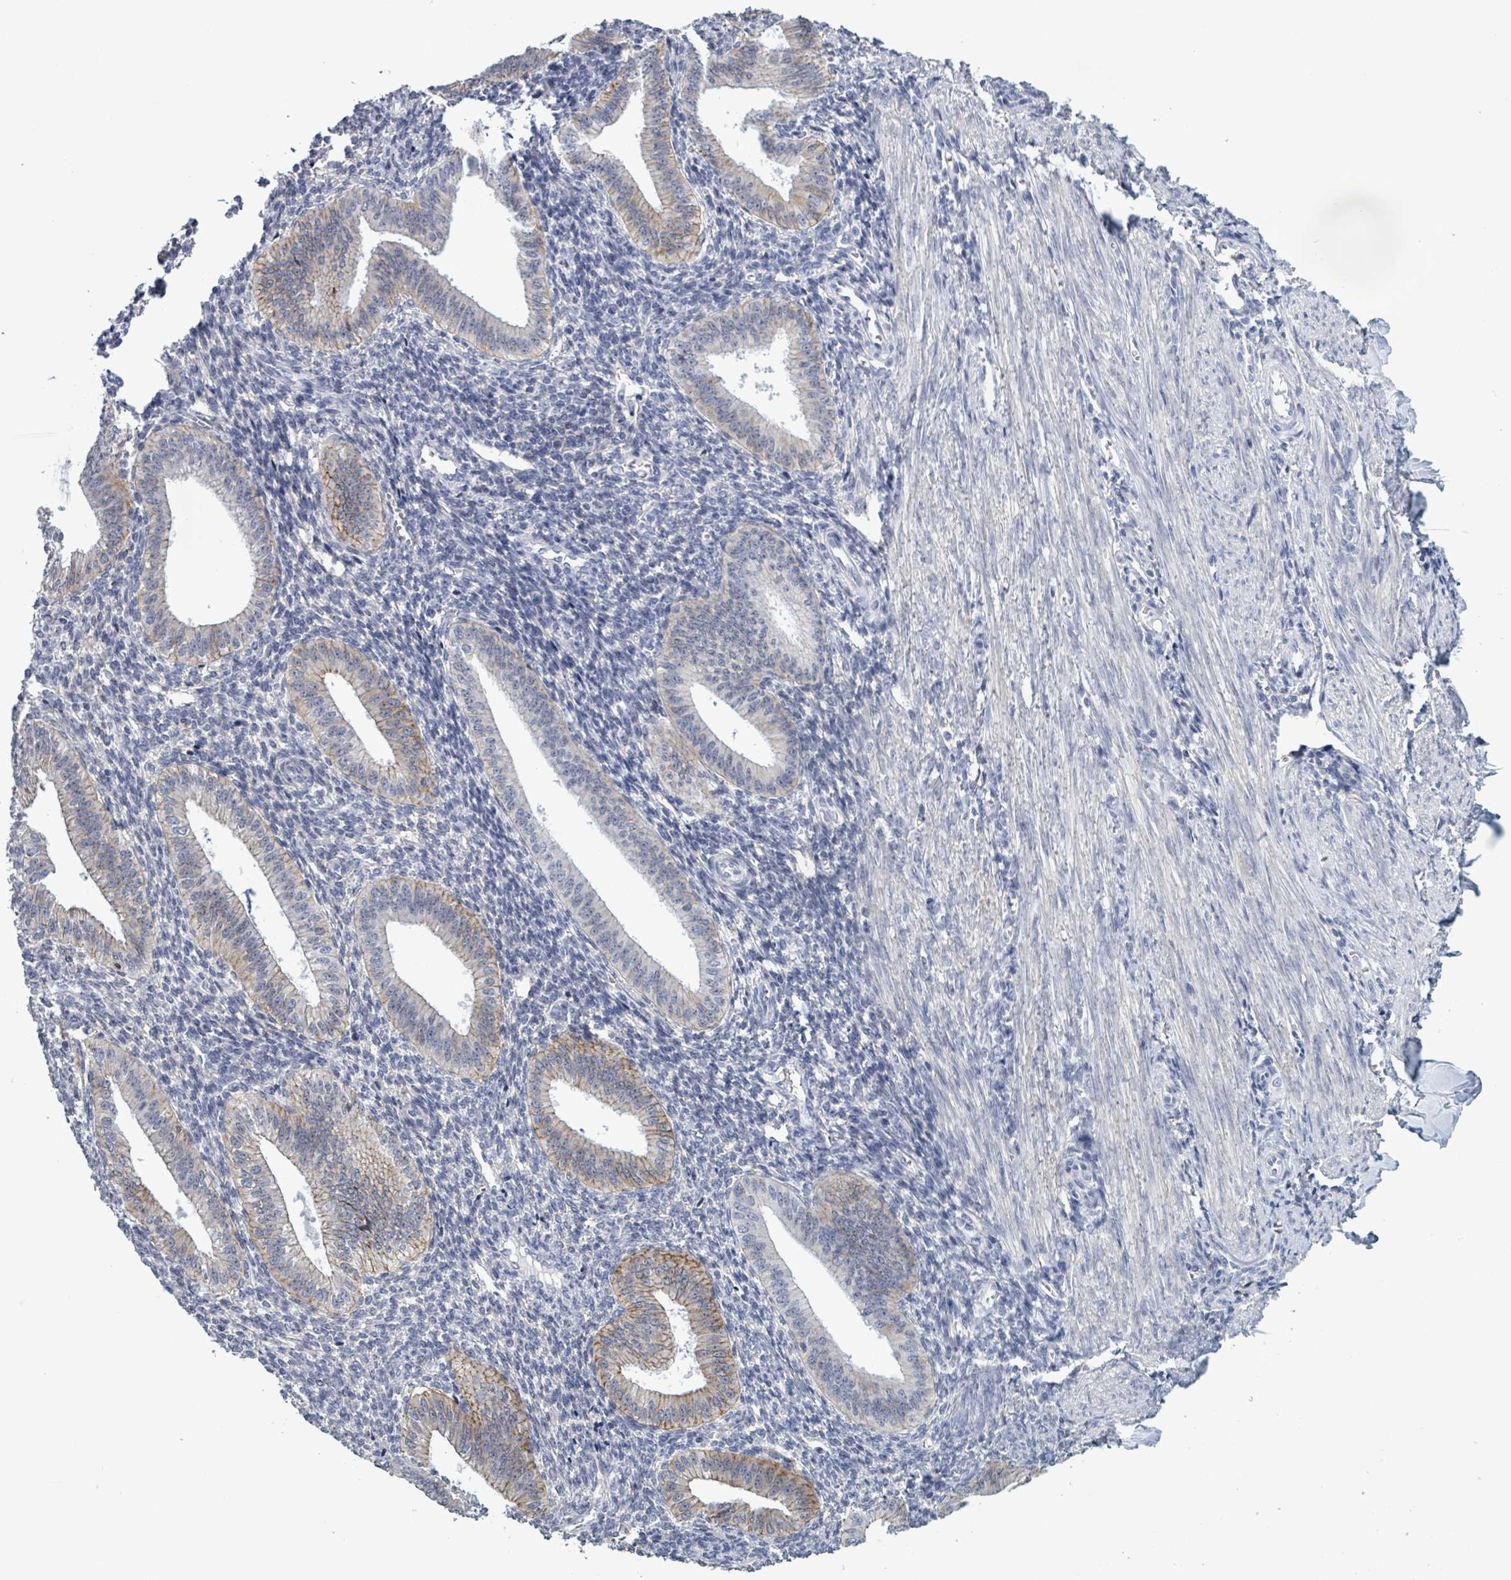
{"staining": {"intensity": "weak", "quantity": "<25%", "location": "cytoplasmic/membranous"}, "tissue": "endometrium", "cell_type": "Cells in endometrial stroma", "image_type": "normal", "snomed": [{"axis": "morphology", "description": "Normal tissue, NOS"}, {"axis": "topography", "description": "Endometrium"}], "caption": "Human endometrium stained for a protein using immunohistochemistry (IHC) displays no expression in cells in endometrial stroma.", "gene": "BSG", "patient": {"sex": "female", "age": 34}}